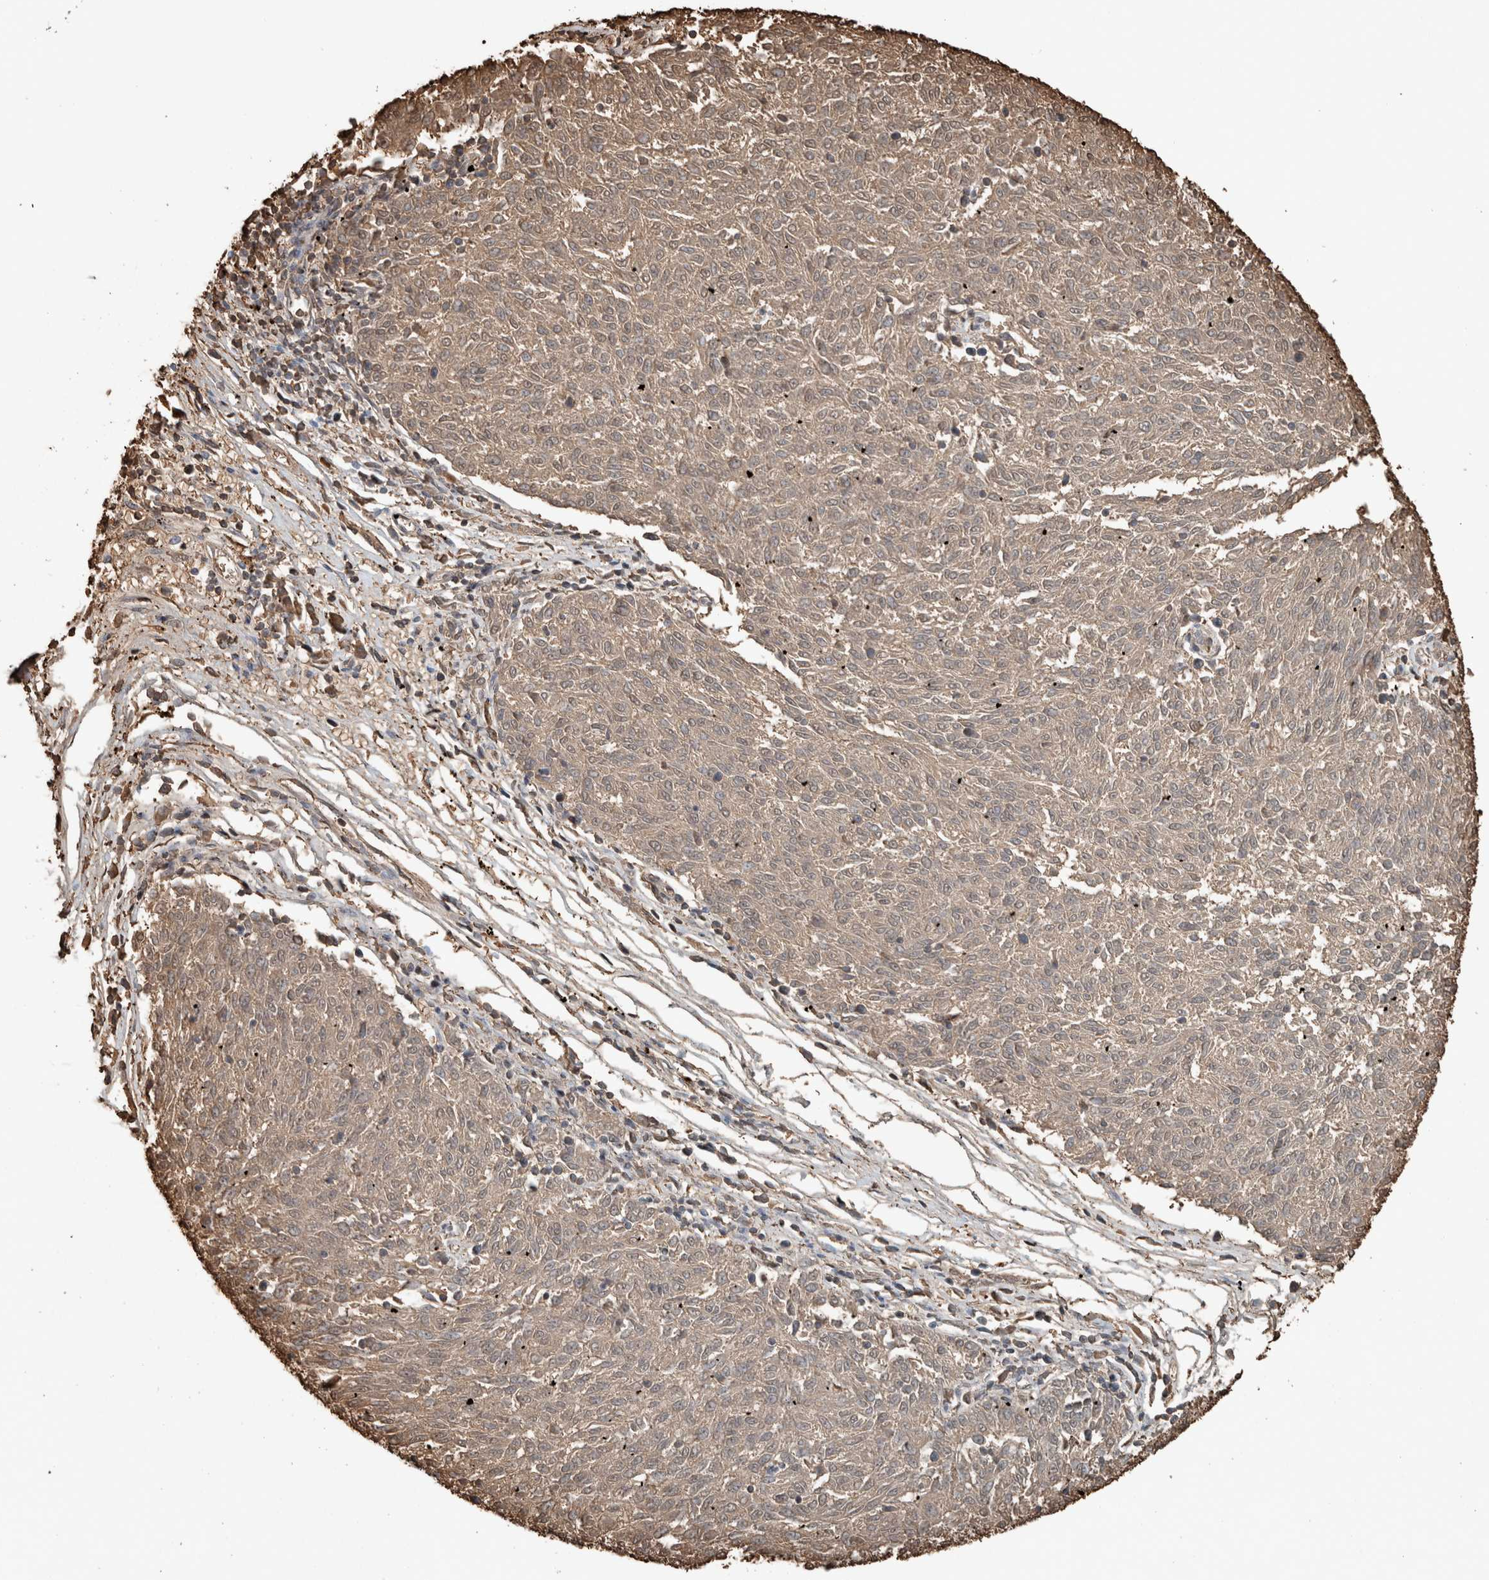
{"staining": {"intensity": "weak", "quantity": ">75%", "location": "cytoplasmic/membranous"}, "tissue": "melanoma", "cell_type": "Tumor cells", "image_type": "cancer", "snomed": [{"axis": "morphology", "description": "Malignant melanoma, NOS"}, {"axis": "topography", "description": "Skin"}], "caption": "Immunohistochemical staining of human malignant melanoma exhibits low levels of weak cytoplasmic/membranous protein positivity in about >75% of tumor cells. (IHC, brightfield microscopy, high magnification).", "gene": "USP34", "patient": {"sex": "female", "age": 72}}